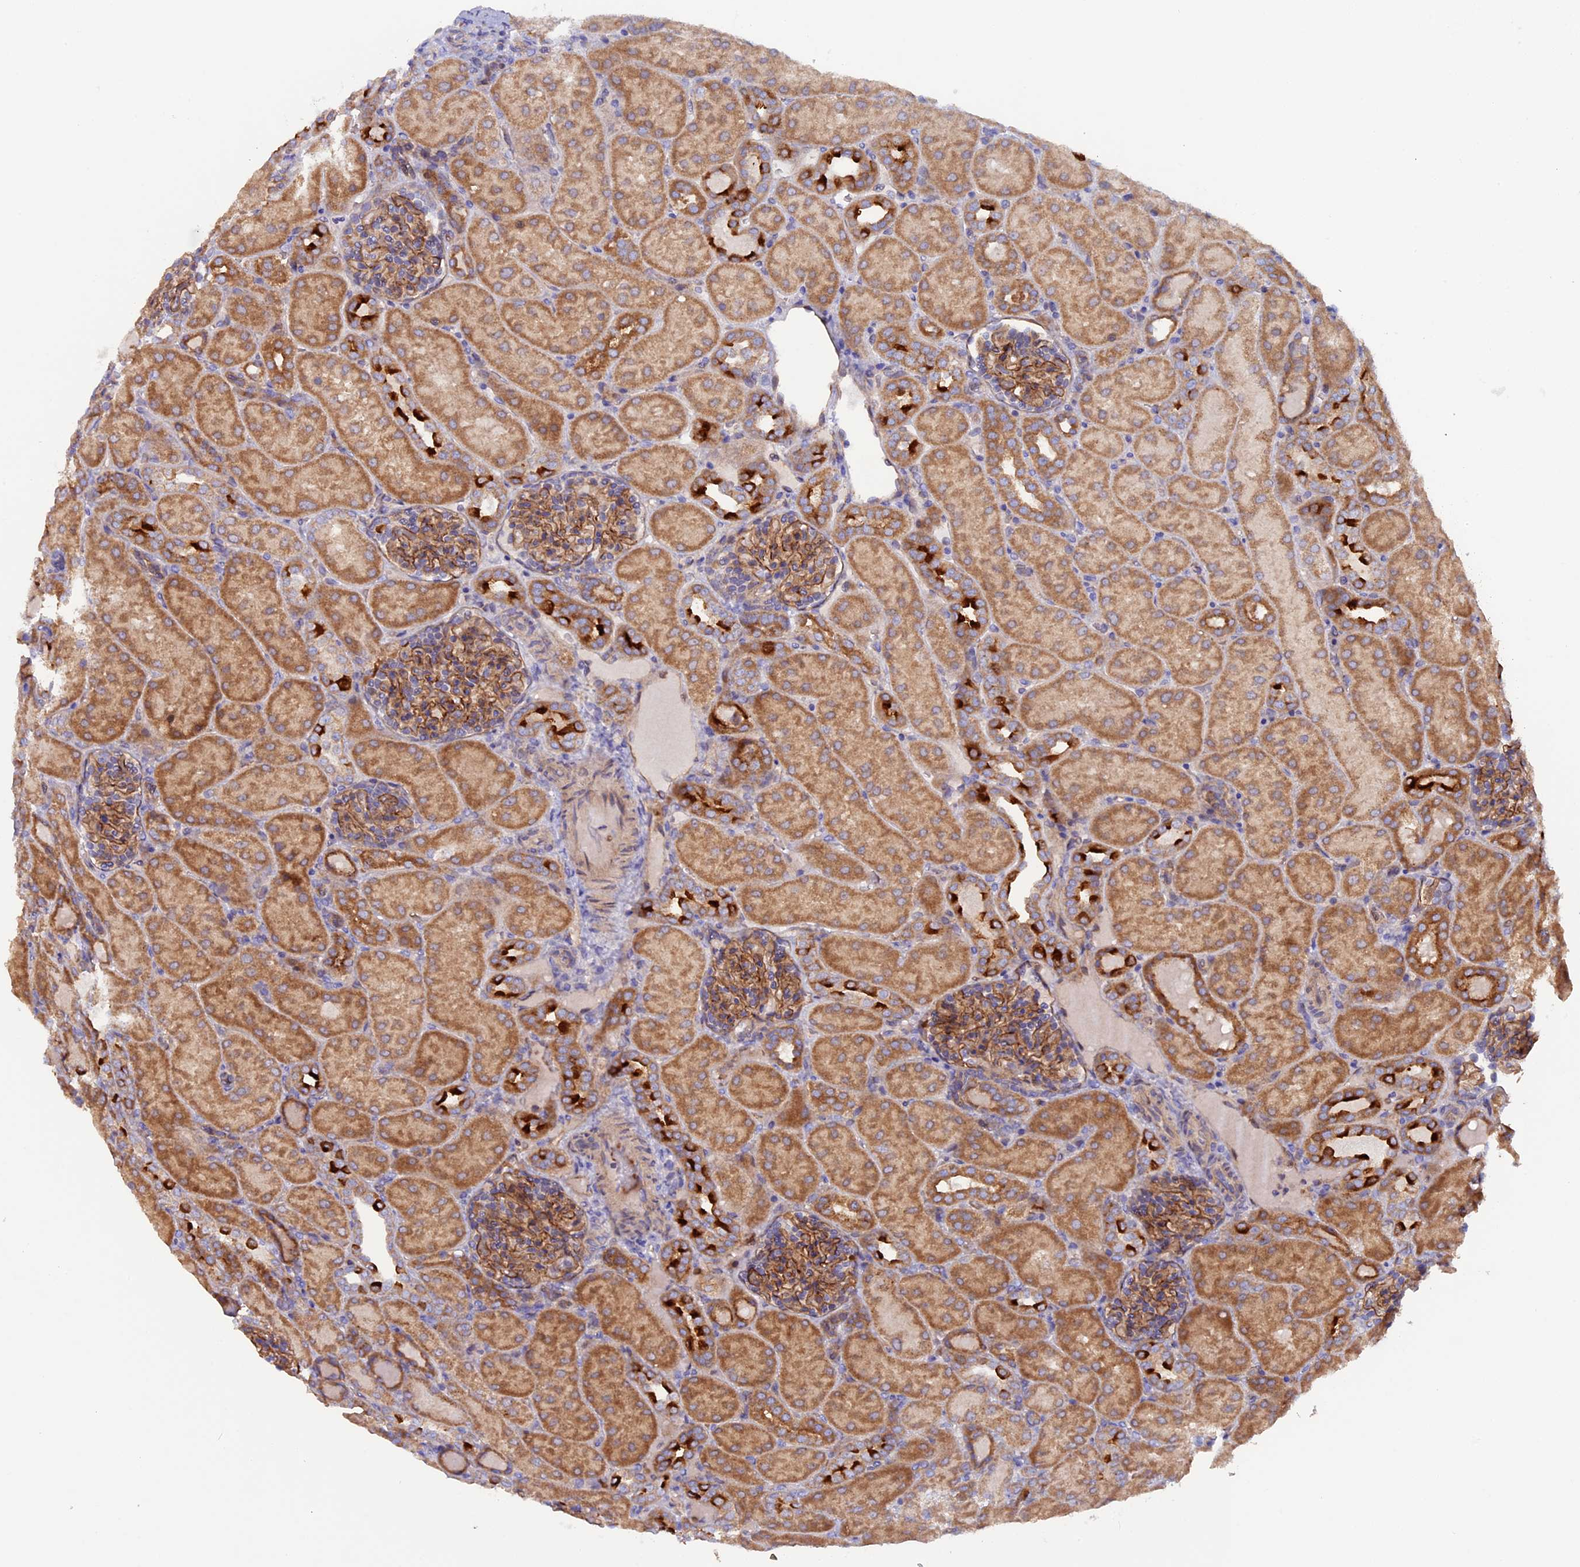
{"staining": {"intensity": "moderate", "quantity": ">75%", "location": "cytoplasmic/membranous"}, "tissue": "kidney", "cell_type": "Cells in glomeruli", "image_type": "normal", "snomed": [{"axis": "morphology", "description": "Normal tissue, NOS"}, {"axis": "topography", "description": "Kidney"}], "caption": "Moderate cytoplasmic/membranous positivity for a protein is appreciated in about >75% of cells in glomeruli of normal kidney using immunohistochemistry (IHC).", "gene": "DUS3L", "patient": {"sex": "male", "age": 1}}